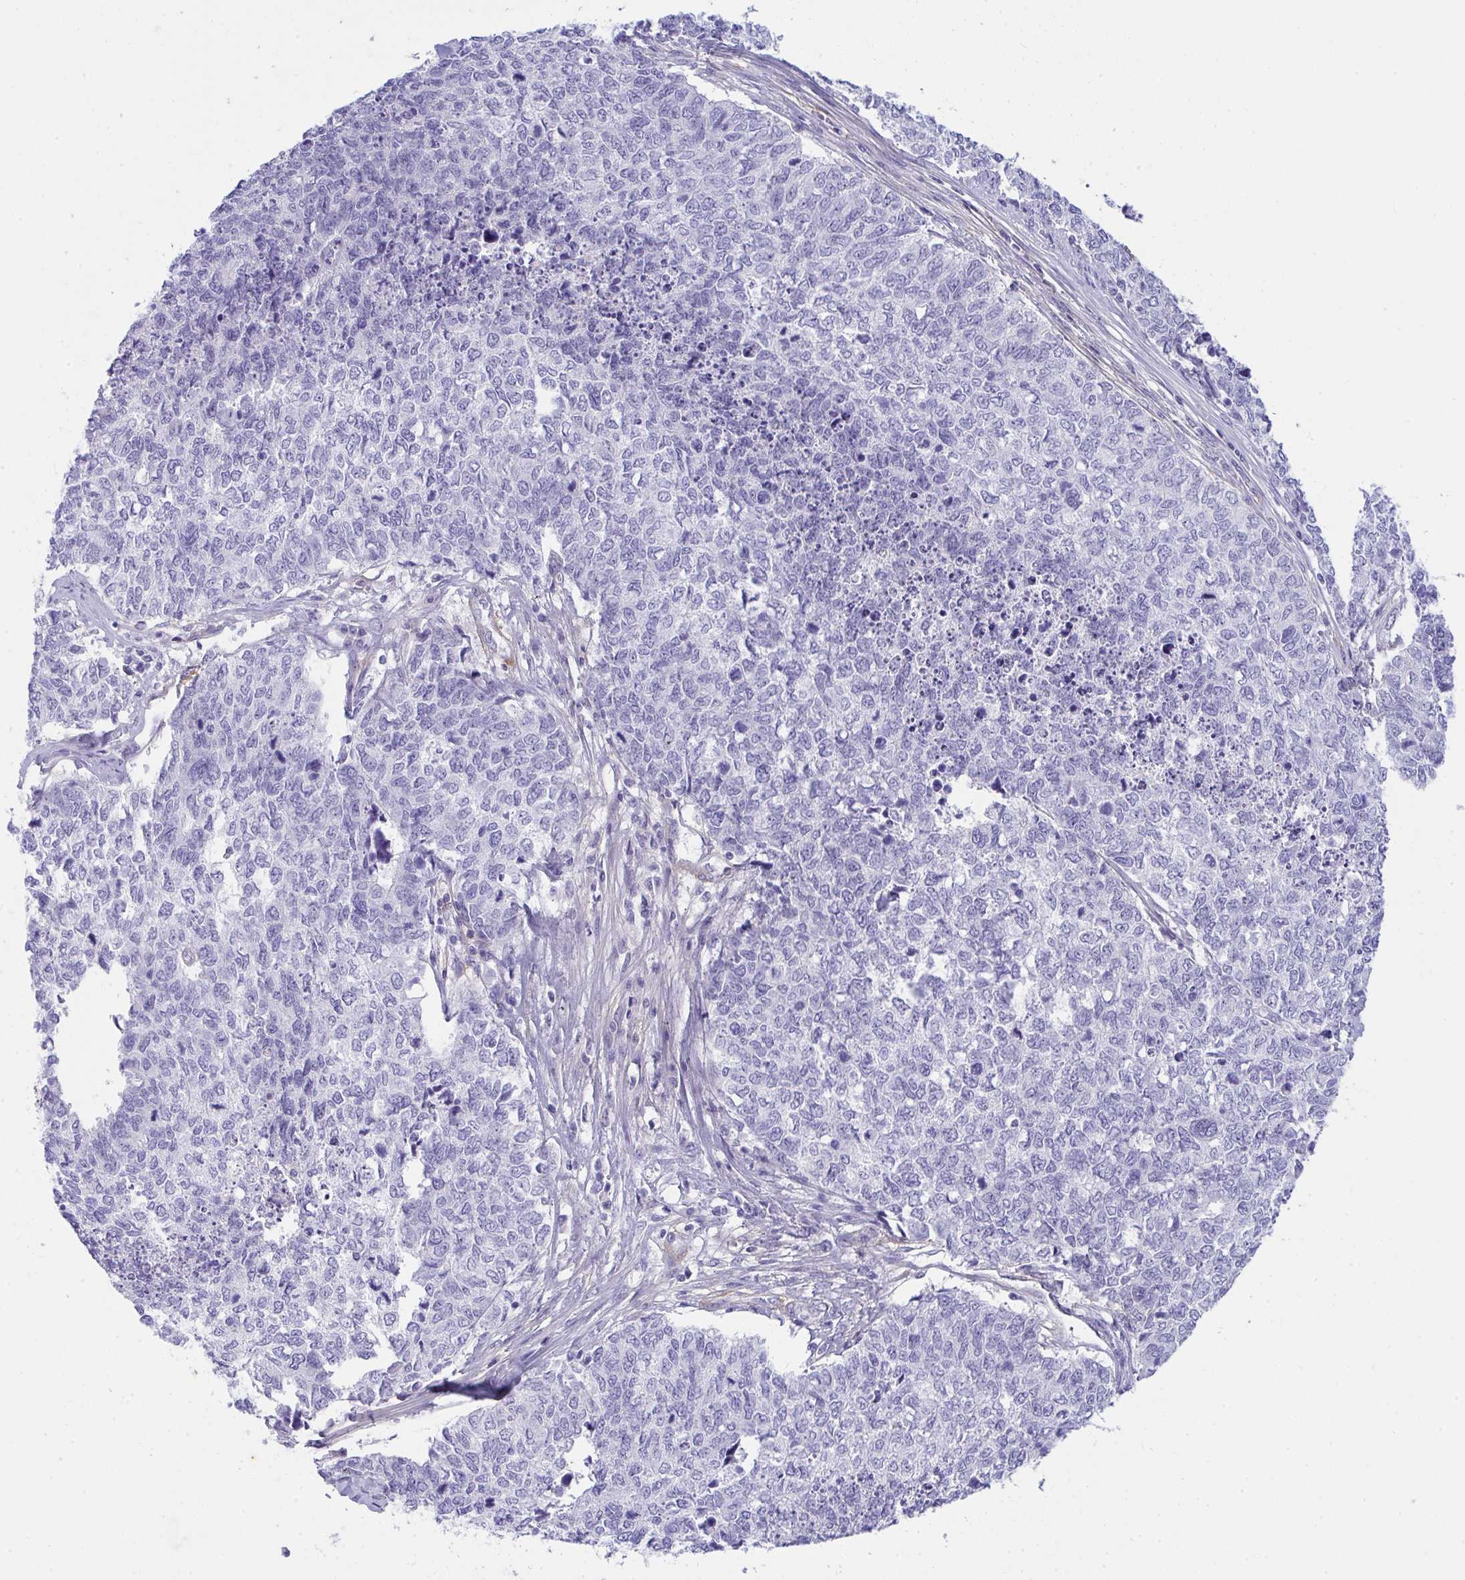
{"staining": {"intensity": "moderate", "quantity": "<25%", "location": "nuclear"}, "tissue": "cervical cancer", "cell_type": "Tumor cells", "image_type": "cancer", "snomed": [{"axis": "morphology", "description": "Adenocarcinoma, NOS"}, {"axis": "topography", "description": "Cervix"}], "caption": "Immunohistochemistry (DAB) staining of cervical cancer (adenocarcinoma) exhibits moderate nuclear protein positivity in about <25% of tumor cells.", "gene": "LHFPL6", "patient": {"sex": "female", "age": 63}}